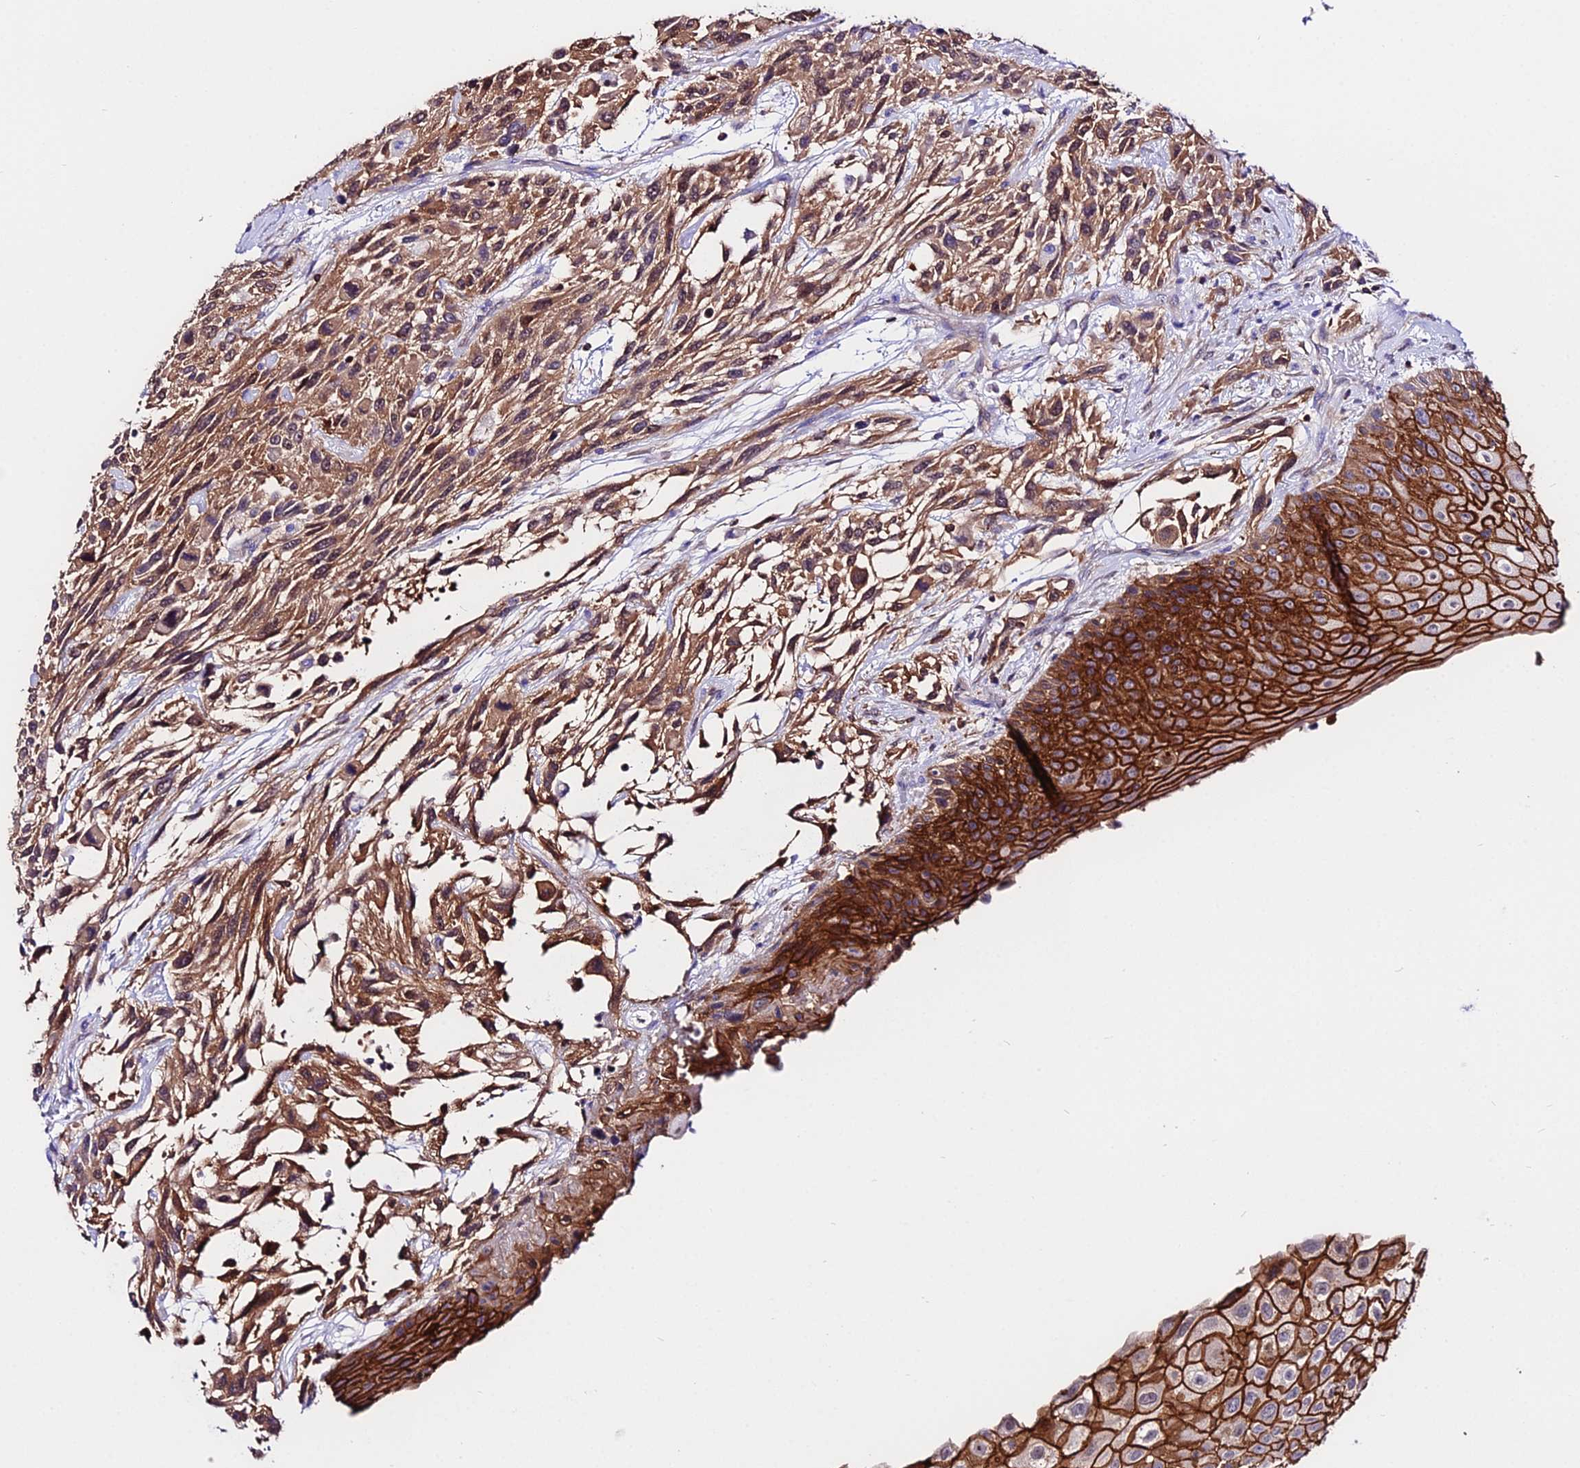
{"staining": {"intensity": "moderate", "quantity": ">75%", "location": "cytoplasmic/membranous"}, "tissue": "urothelial cancer", "cell_type": "Tumor cells", "image_type": "cancer", "snomed": [{"axis": "morphology", "description": "Urothelial carcinoma, High grade"}, {"axis": "topography", "description": "Urinary bladder"}], "caption": "A high-resolution image shows immunohistochemistry (IHC) staining of urothelial cancer, which displays moderate cytoplasmic/membranous staining in about >75% of tumor cells. The protein is stained brown, and the nuclei are stained in blue (DAB IHC with brightfield microscopy, high magnification).", "gene": "S100A16", "patient": {"sex": "female", "age": 70}}